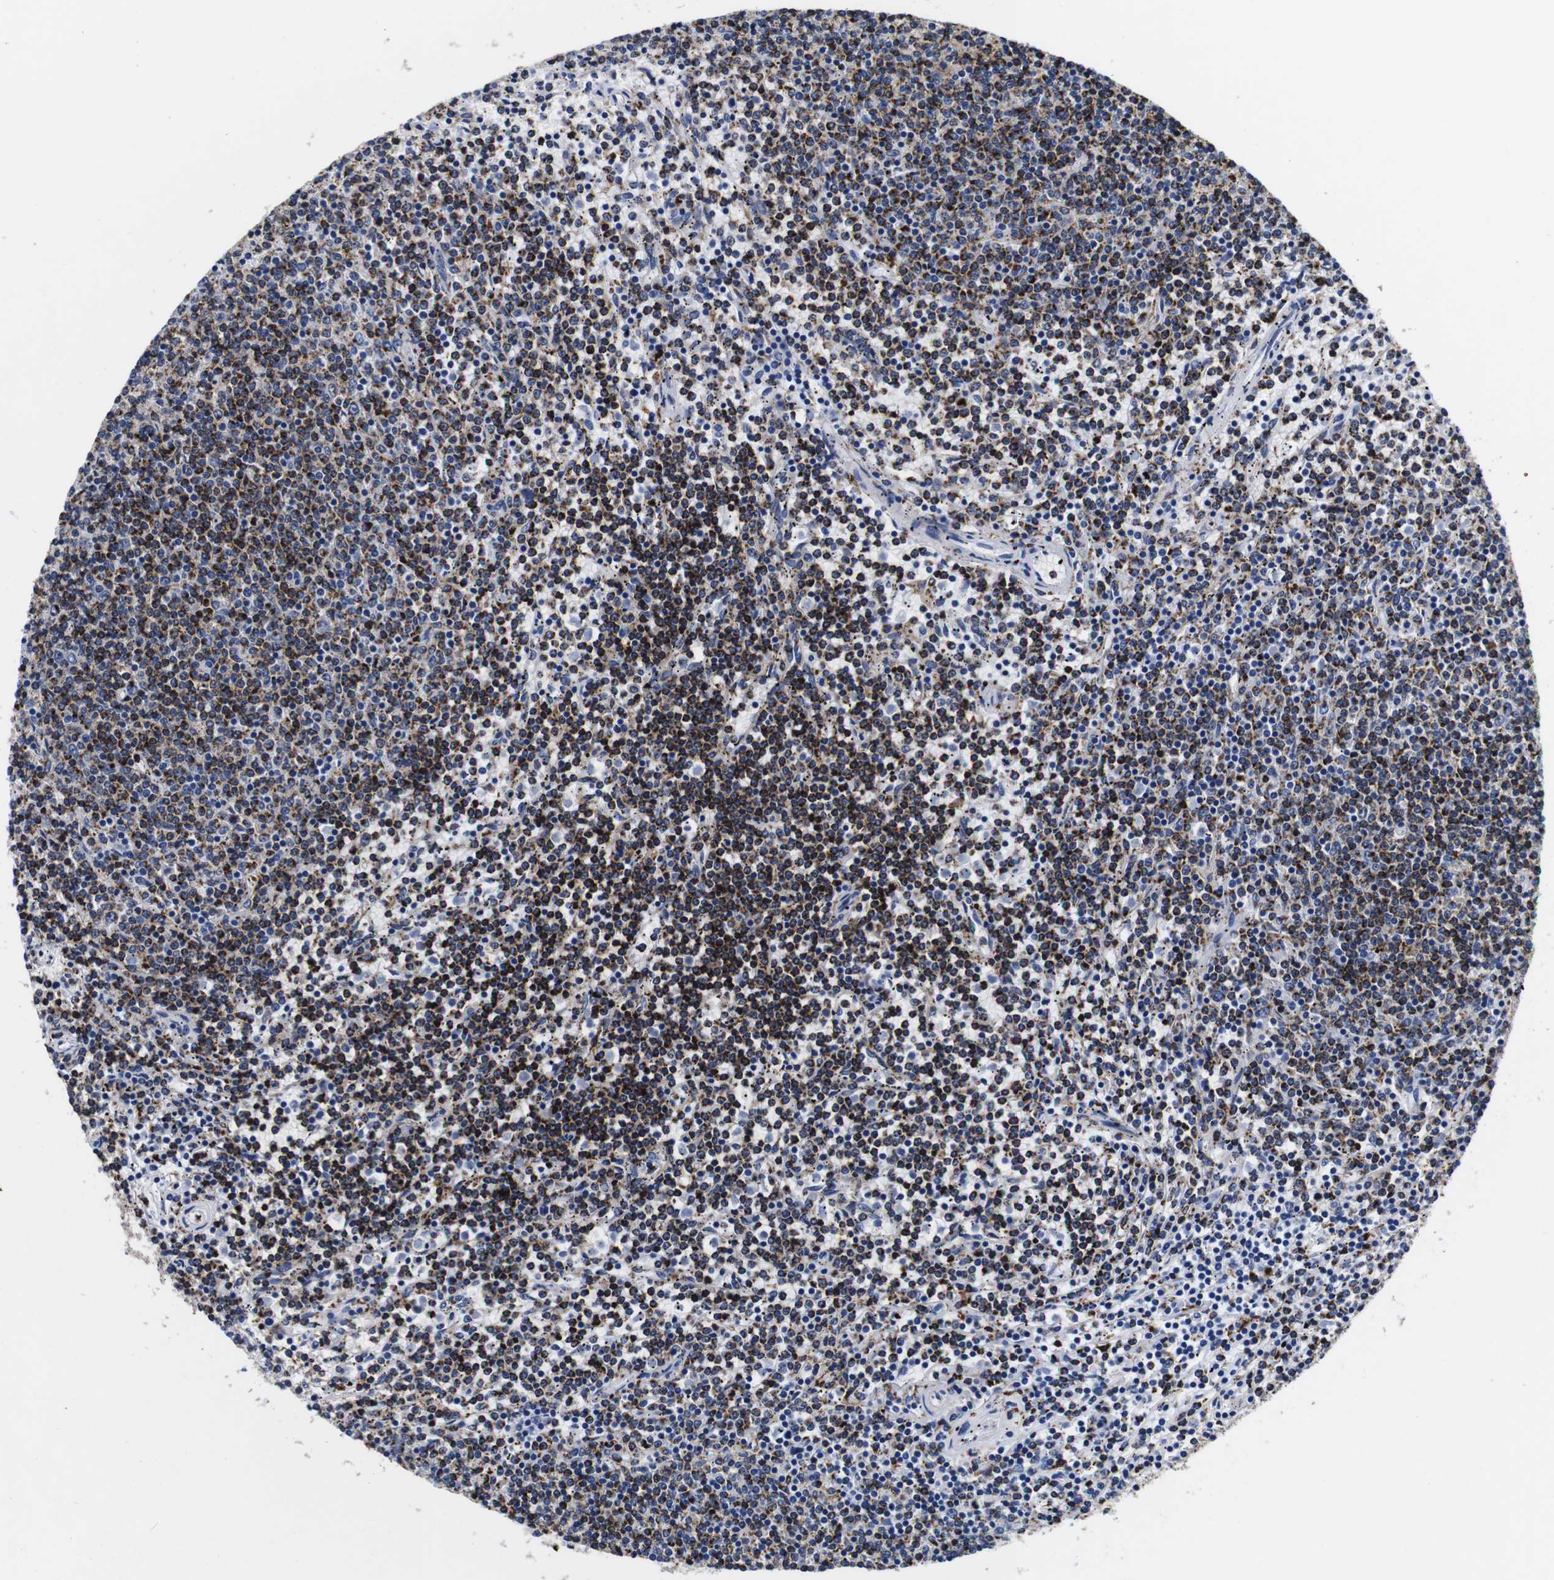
{"staining": {"intensity": "strong", "quantity": ">75%", "location": "cytoplasmic/membranous"}, "tissue": "lymphoma", "cell_type": "Tumor cells", "image_type": "cancer", "snomed": [{"axis": "morphology", "description": "Malignant lymphoma, non-Hodgkin's type, Low grade"}, {"axis": "topography", "description": "Spleen"}], "caption": "Tumor cells exhibit high levels of strong cytoplasmic/membranous staining in approximately >75% of cells in lymphoma.", "gene": "HLA-DMB", "patient": {"sex": "female", "age": 50}}